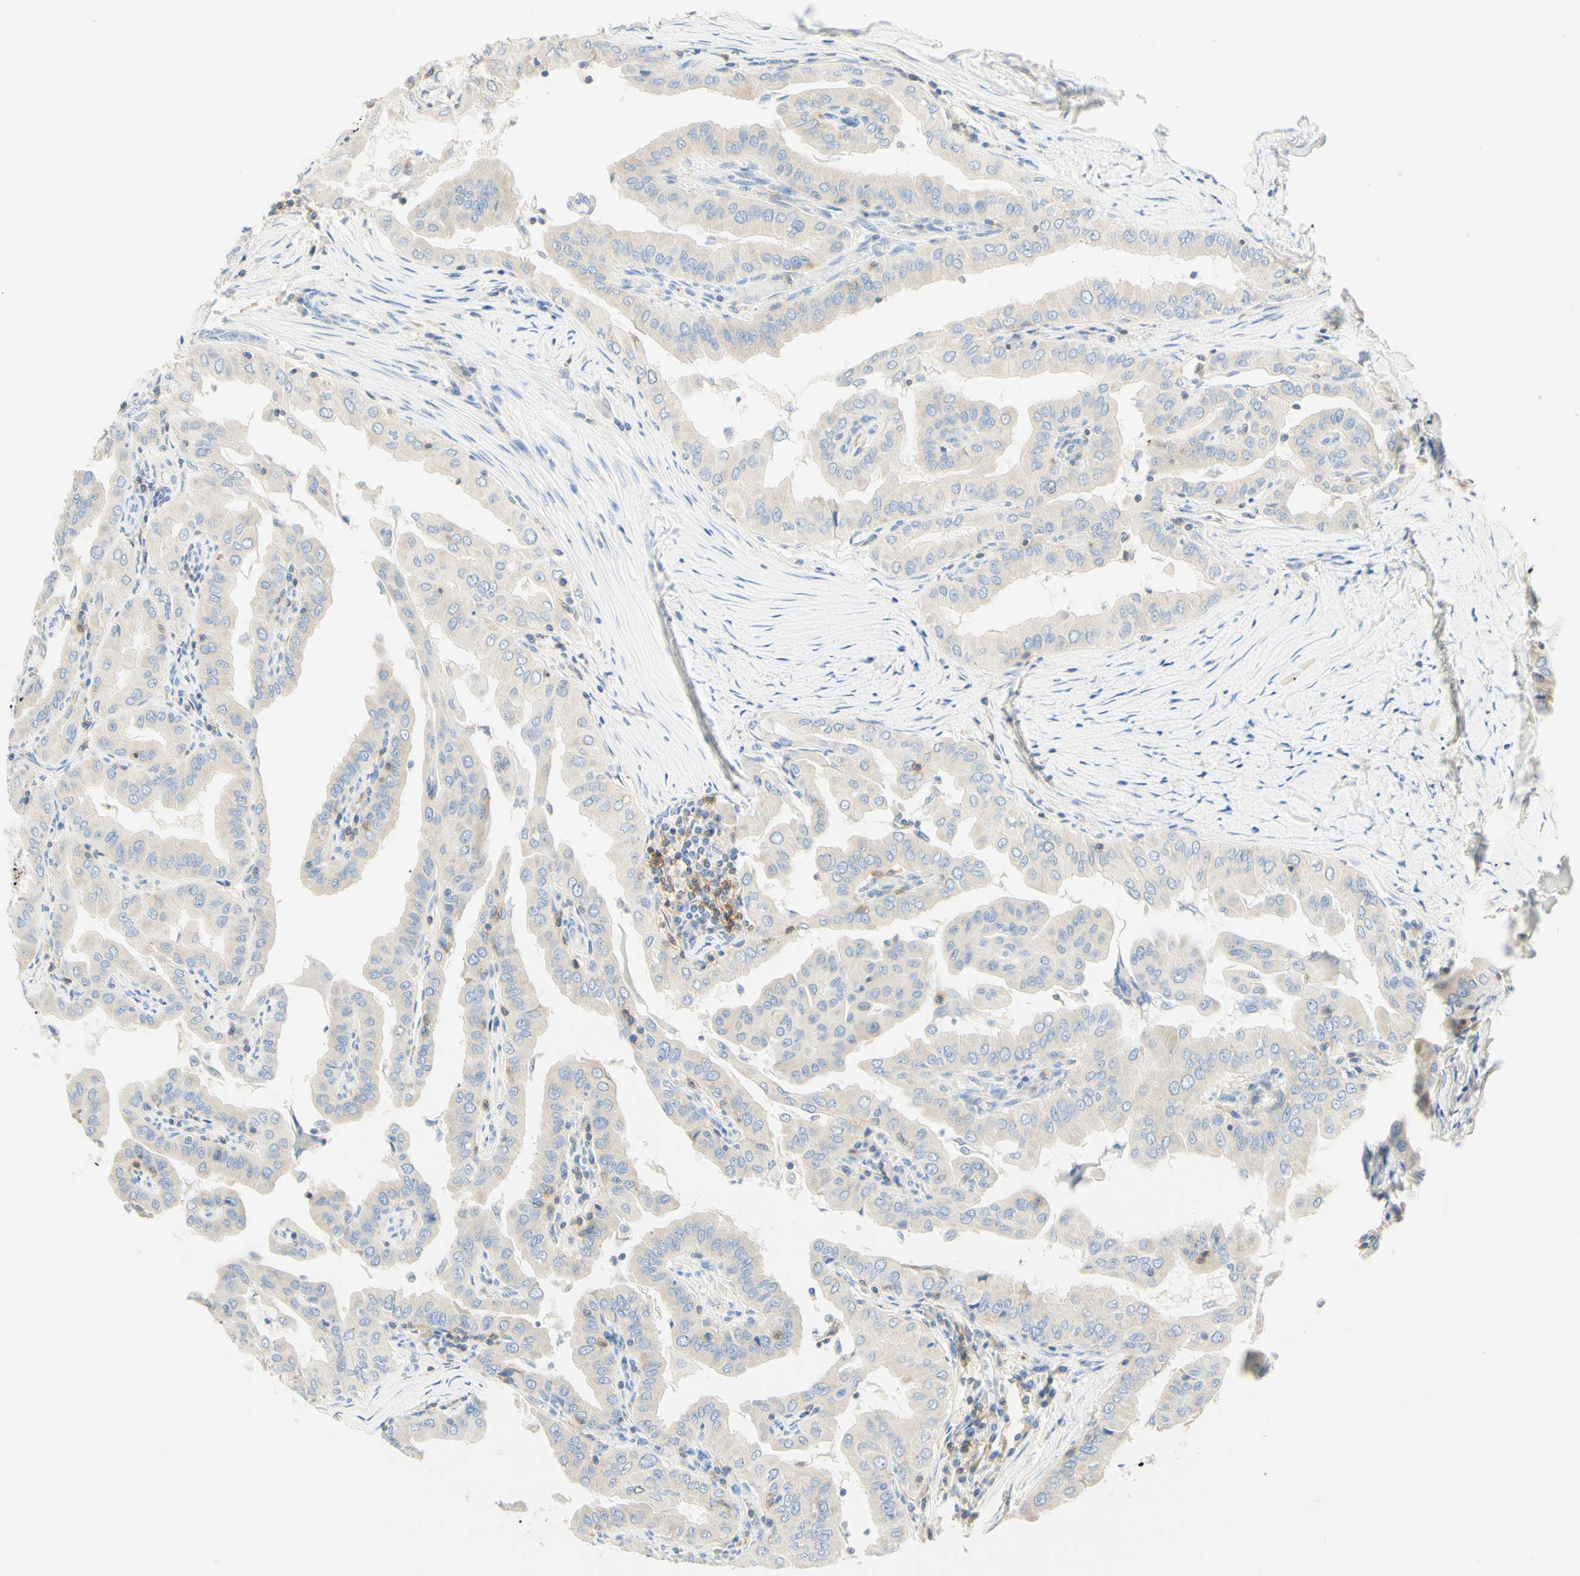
{"staining": {"intensity": "weak", "quantity": "<25%", "location": "cytoplasmic/membranous"}, "tissue": "thyroid cancer", "cell_type": "Tumor cells", "image_type": "cancer", "snomed": [{"axis": "morphology", "description": "Papillary adenocarcinoma, NOS"}, {"axis": "topography", "description": "Thyroid gland"}], "caption": "This is a photomicrograph of immunohistochemistry (IHC) staining of thyroid papillary adenocarcinoma, which shows no staining in tumor cells. (Stains: DAB (3,3'-diaminobenzidine) IHC with hematoxylin counter stain, Microscopy: brightfield microscopy at high magnification).", "gene": "LAT", "patient": {"sex": "male", "age": 33}}